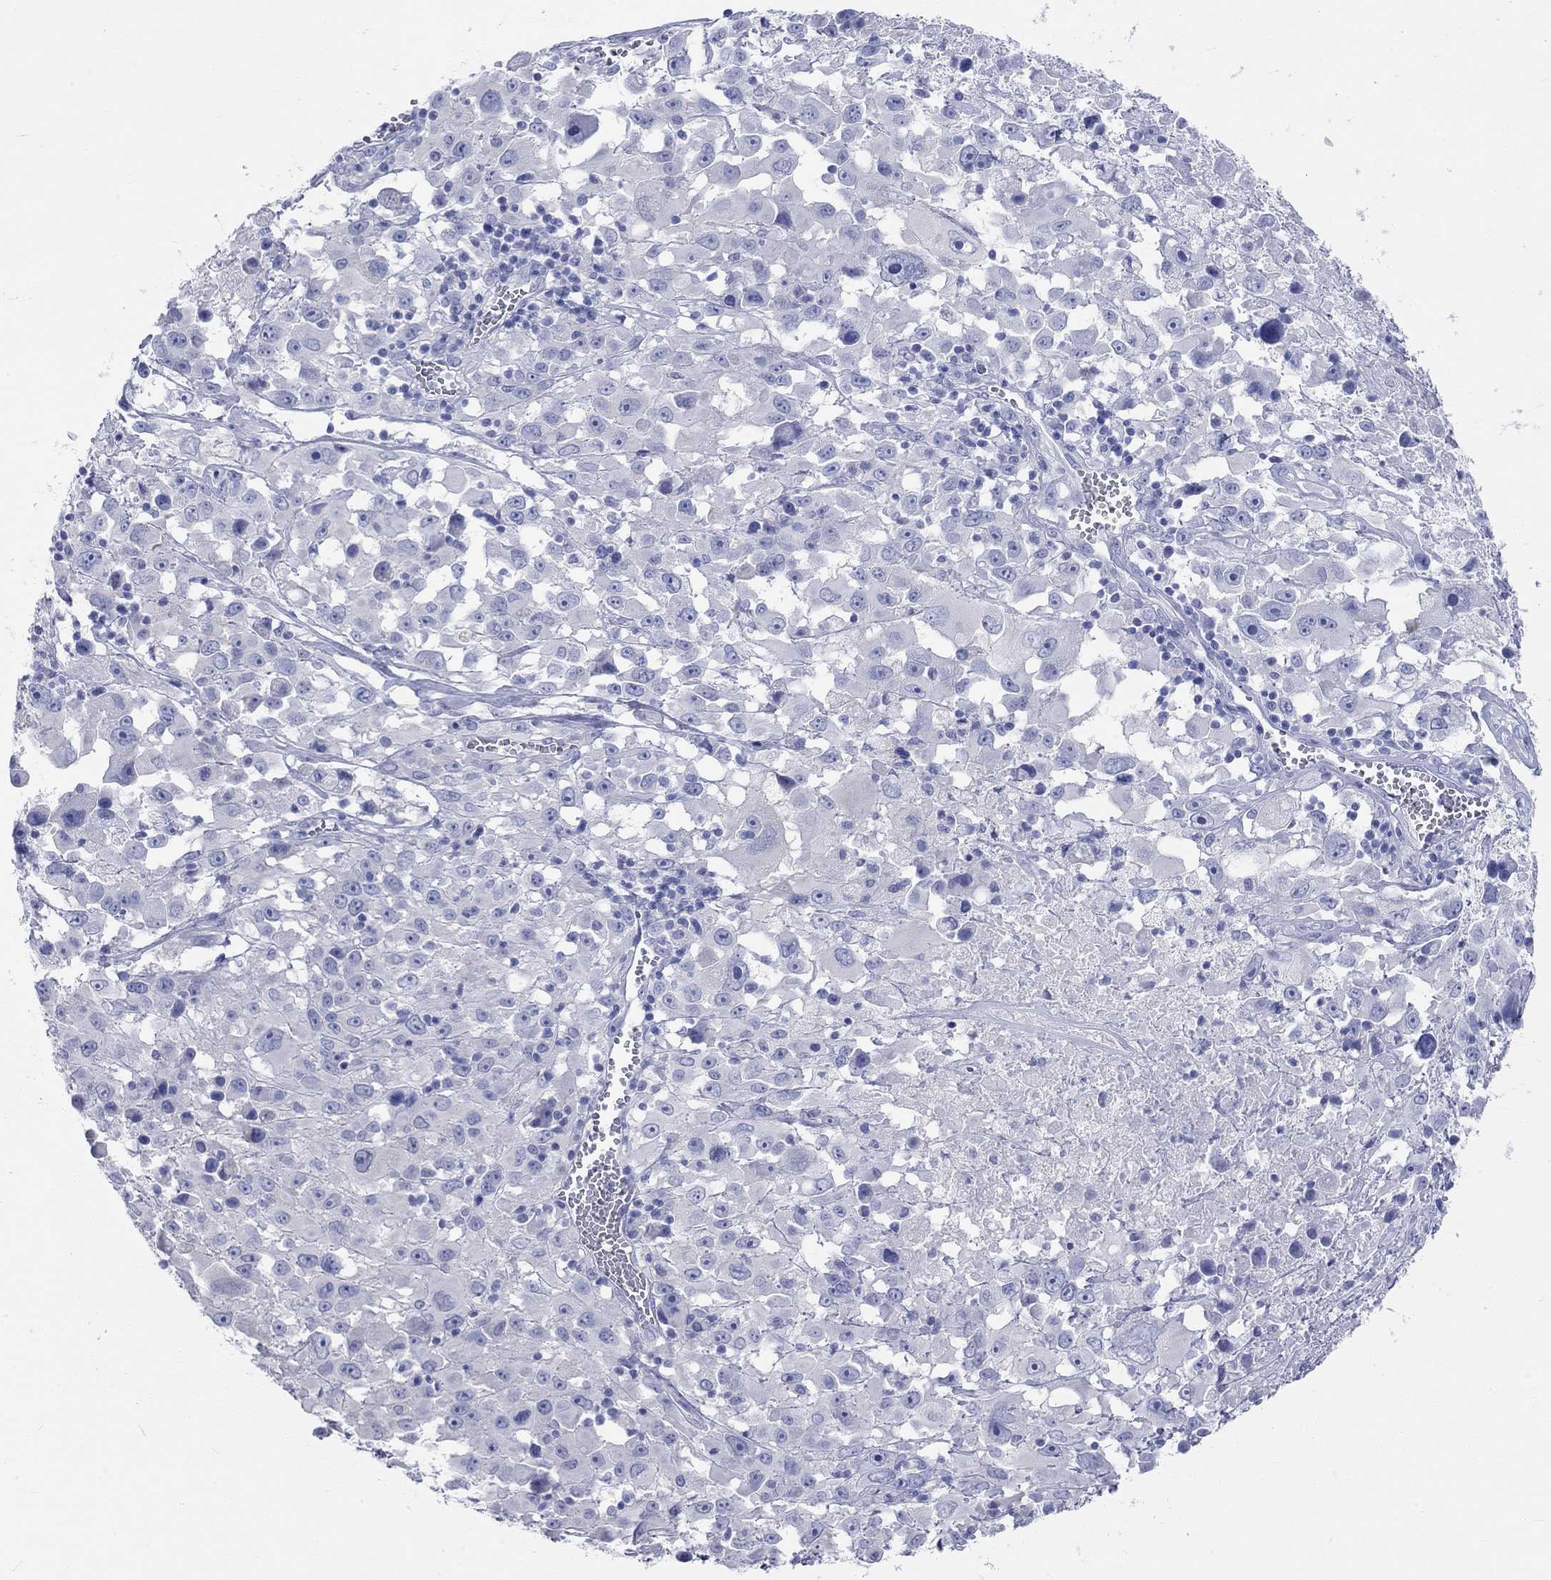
{"staining": {"intensity": "negative", "quantity": "none", "location": "none"}, "tissue": "melanoma", "cell_type": "Tumor cells", "image_type": "cancer", "snomed": [{"axis": "morphology", "description": "Malignant melanoma, Metastatic site"}, {"axis": "topography", "description": "Lymph node"}], "caption": "An IHC image of melanoma is shown. There is no staining in tumor cells of melanoma.", "gene": "SPATA9", "patient": {"sex": "male", "age": 50}}